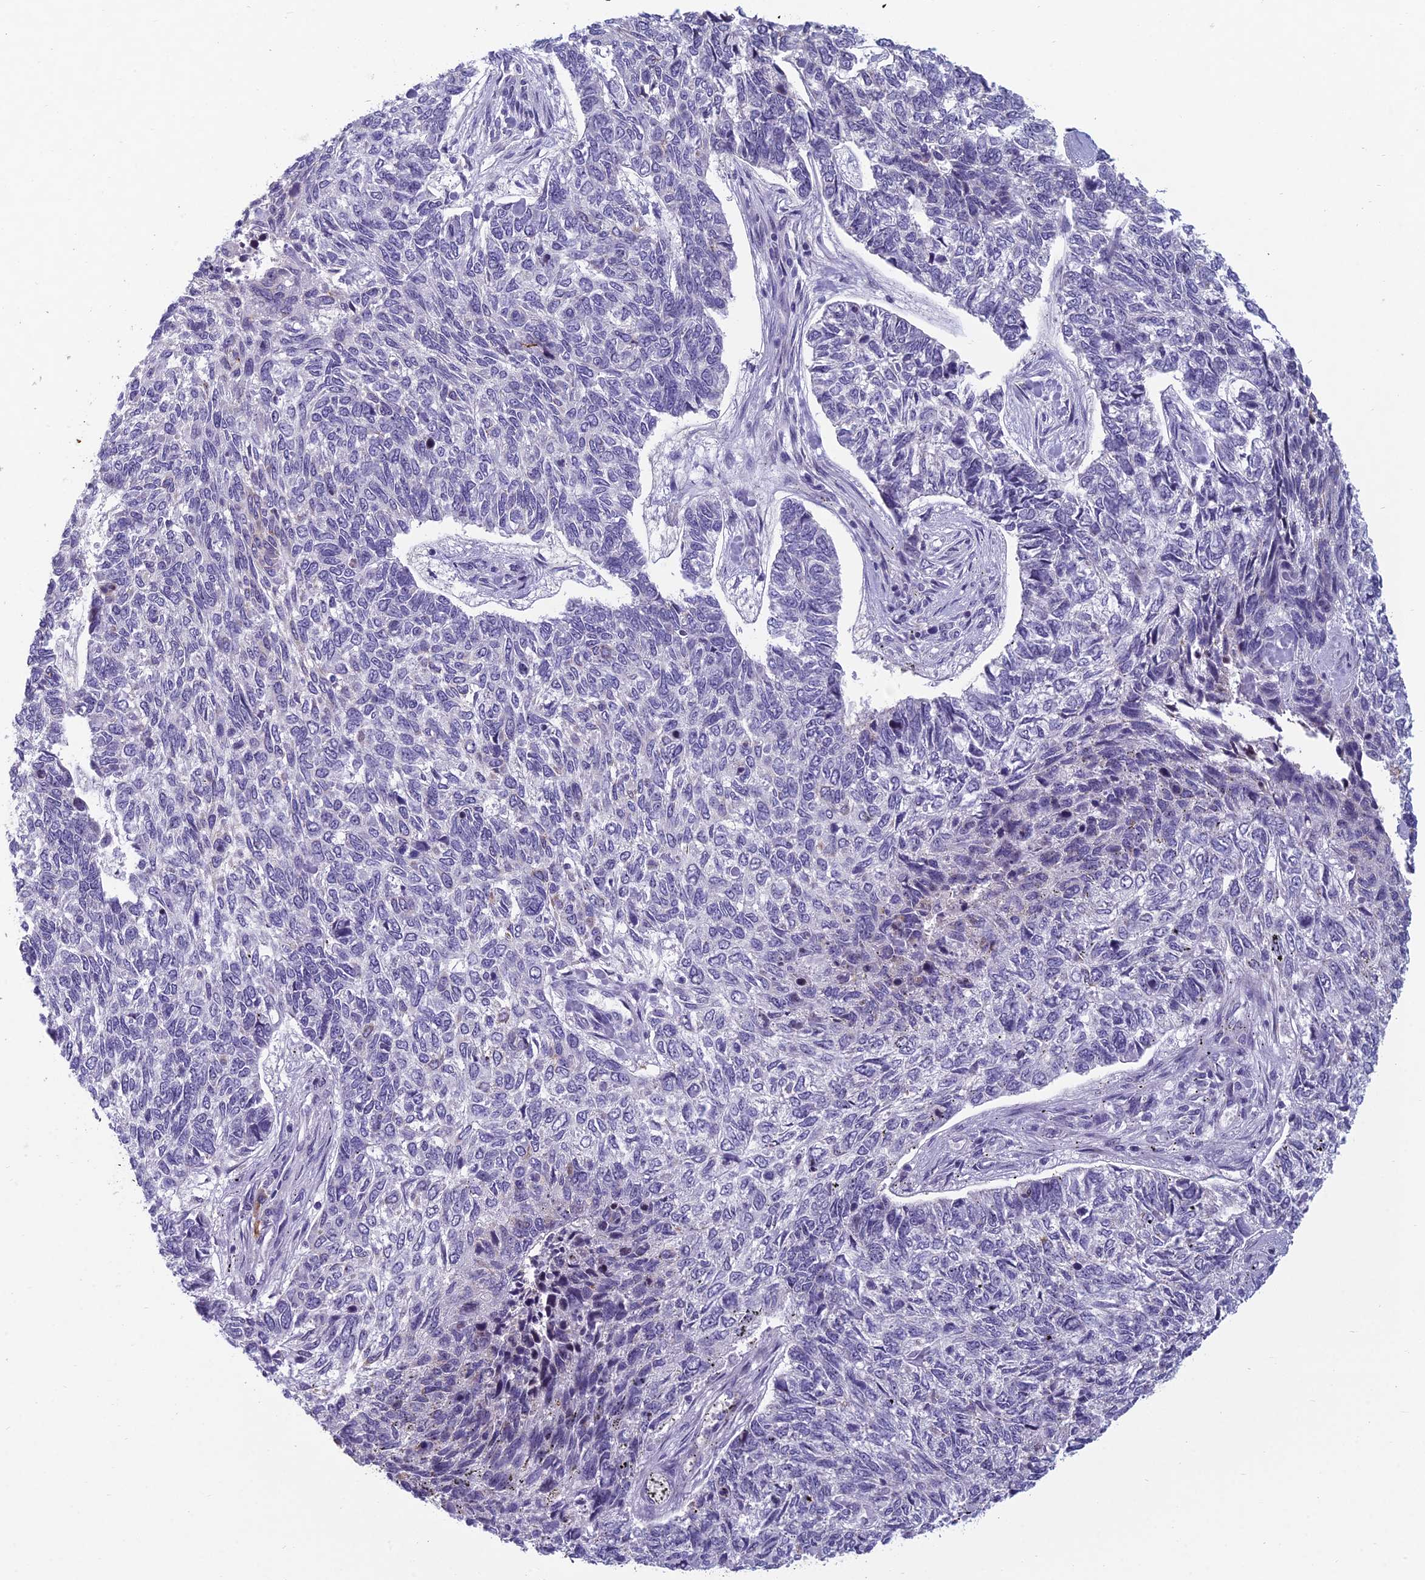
{"staining": {"intensity": "negative", "quantity": "none", "location": "none"}, "tissue": "skin cancer", "cell_type": "Tumor cells", "image_type": "cancer", "snomed": [{"axis": "morphology", "description": "Basal cell carcinoma"}, {"axis": "topography", "description": "Skin"}], "caption": "The immunohistochemistry (IHC) photomicrograph has no significant expression in tumor cells of skin basal cell carcinoma tissue.", "gene": "NOC2L", "patient": {"sex": "female", "age": 65}}